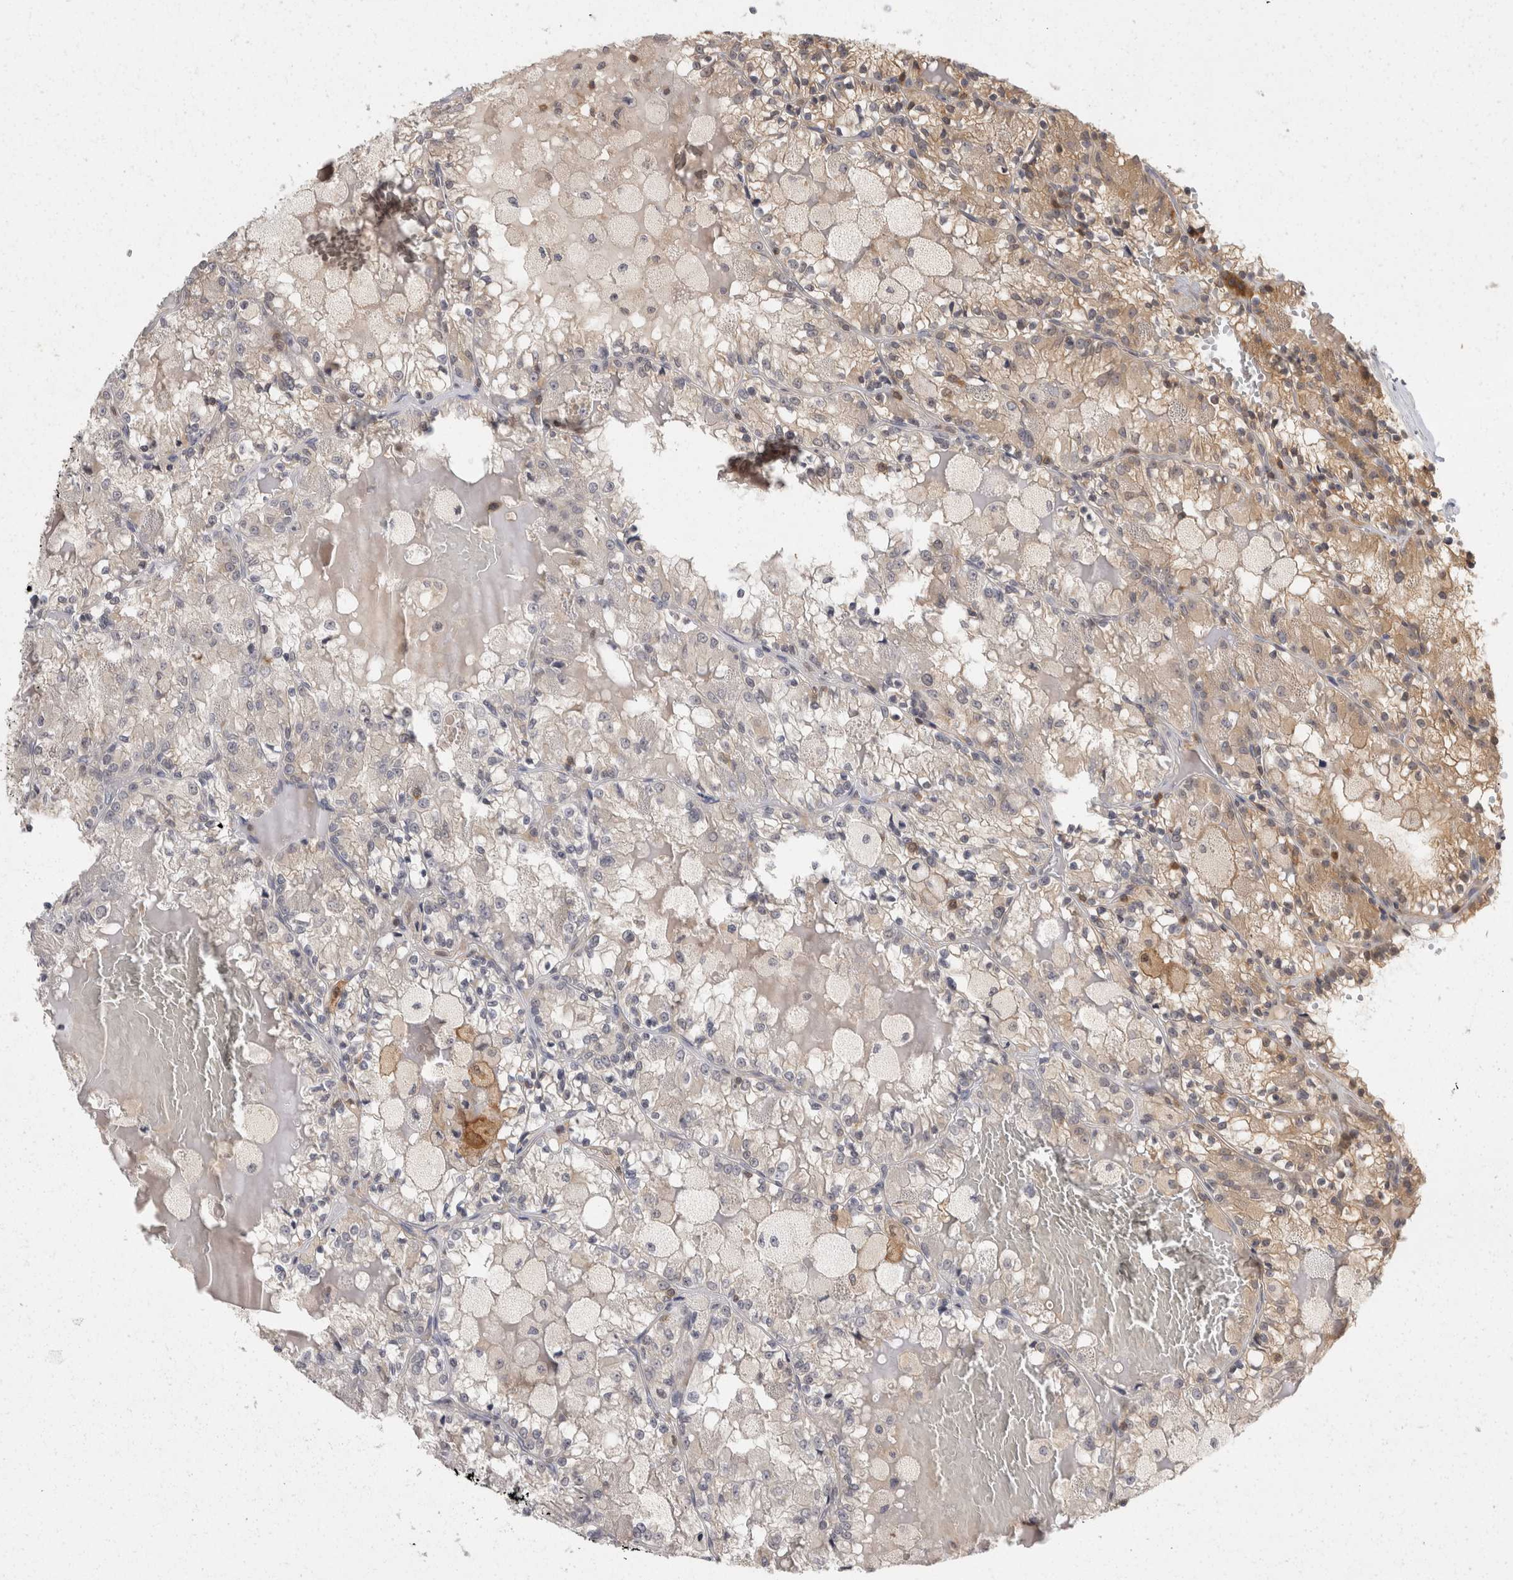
{"staining": {"intensity": "weak", "quantity": "<25%", "location": "cytoplasmic/membranous"}, "tissue": "renal cancer", "cell_type": "Tumor cells", "image_type": "cancer", "snomed": [{"axis": "morphology", "description": "Adenocarcinoma, NOS"}, {"axis": "topography", "description": "Kidney"}], "caption": "Image shows no significant protein staining in tumor cells of renal adenocarcinoma.", "gene": "ACAT2", "patient": {"sex": "female", "age": 56}}